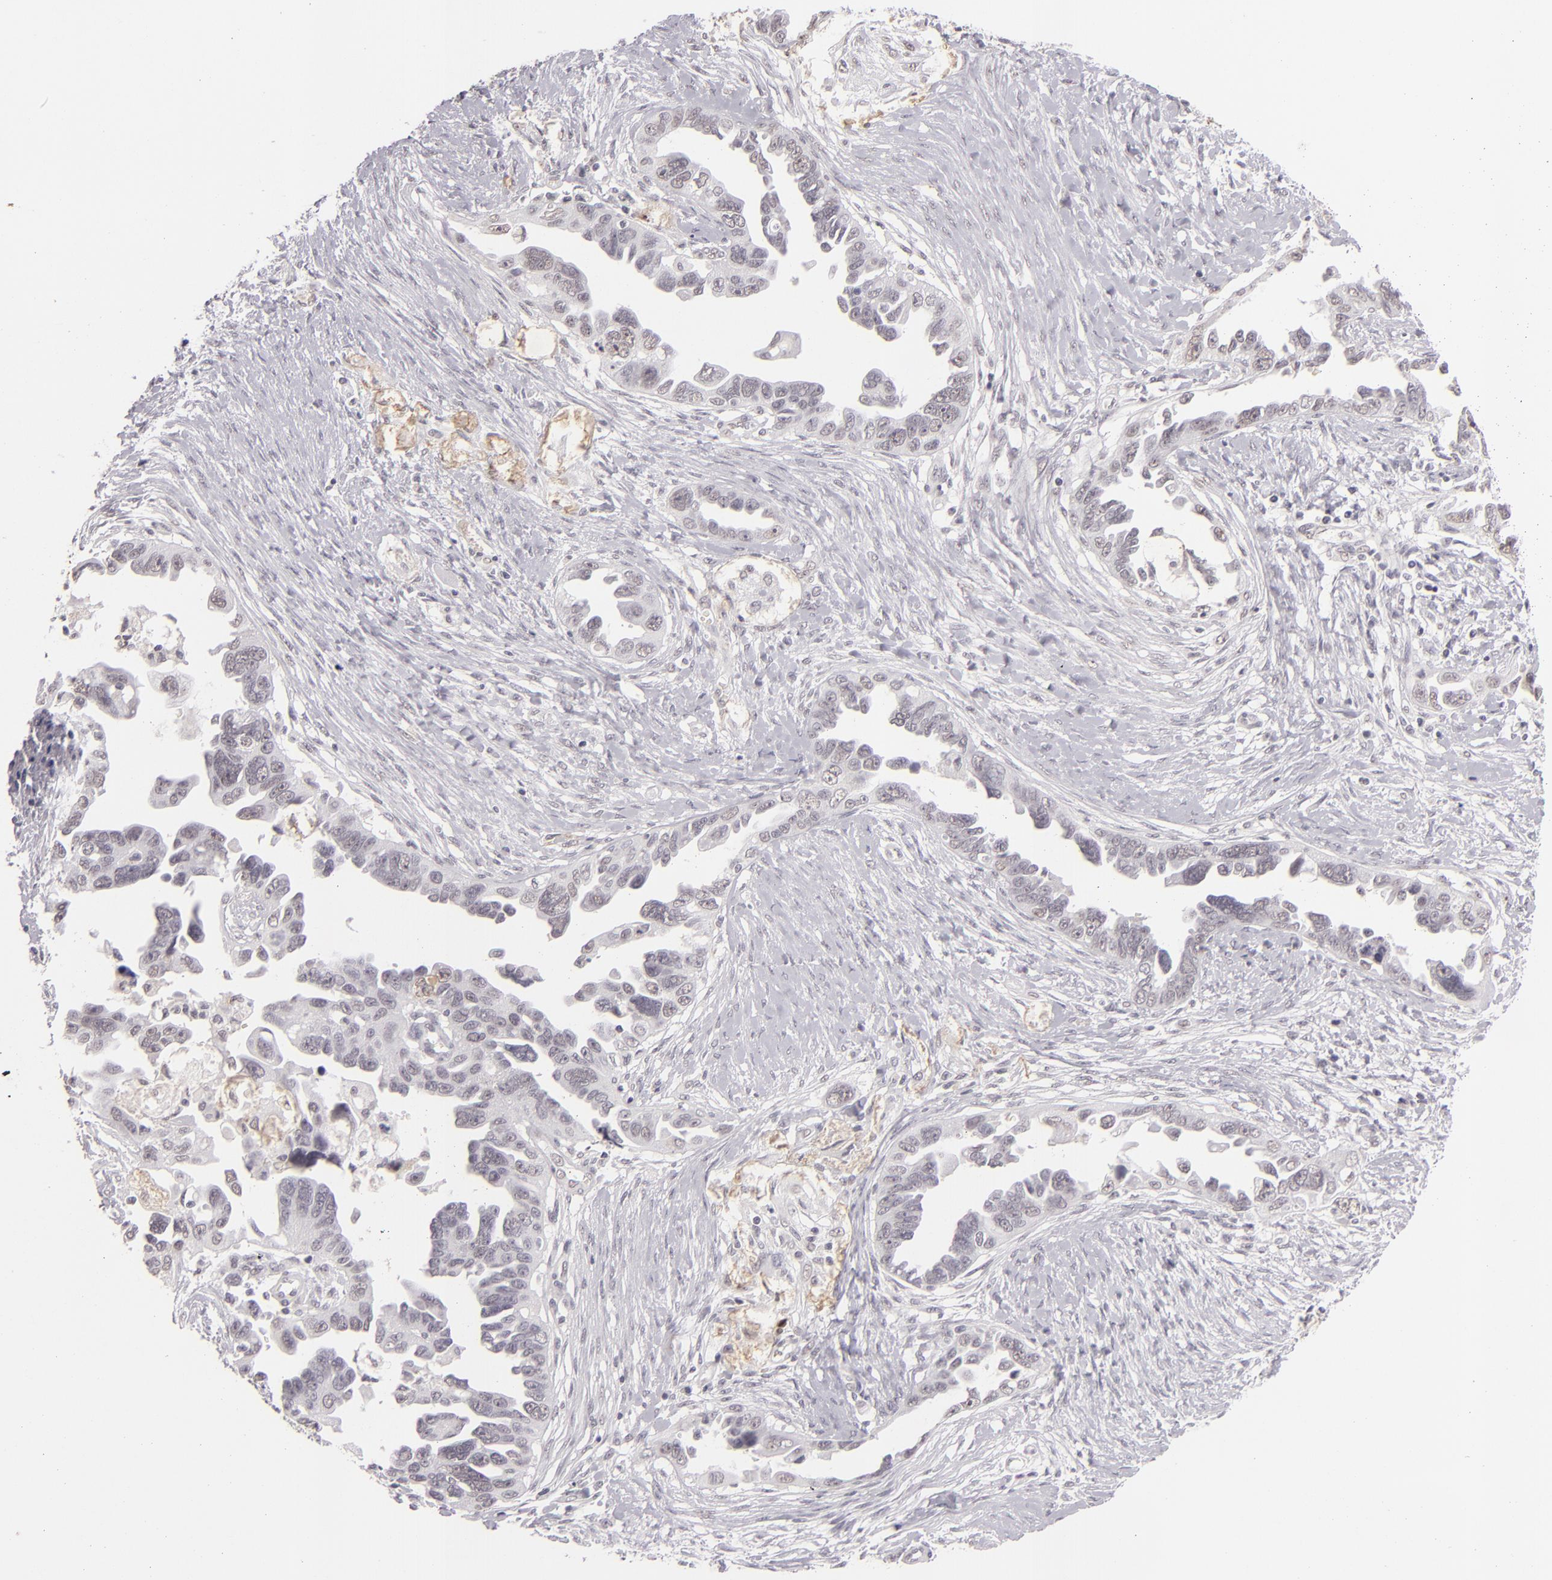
{"staining": {"intensity": "negative", "quantity": "none", "location": "none"}, "tissue": "ovarian cancer", "cell_type": "Tumor cells", "image_type": "cancer", "snomed": [{"axis": "morphology", "description": "Cystadenocarcinoma, serous, NOS"}, {"axis": "topography", "description": "Ovary"}], "caption": "Immunohistochemistry (IHC) micrograph of human serous cystadenocarcinoma (ovarian) stained for a protein (brown), which demonstrates no positivity in tumor cells. Brightfield microscopy of immunohistochemistry (IHC) stained with DAB (3,3'-diaminobenzidine) (brown) and hematoxylin (blue), captured at high magnification.", "gene": "CBX3", "patient": {"sex": "female", "age": 63}}